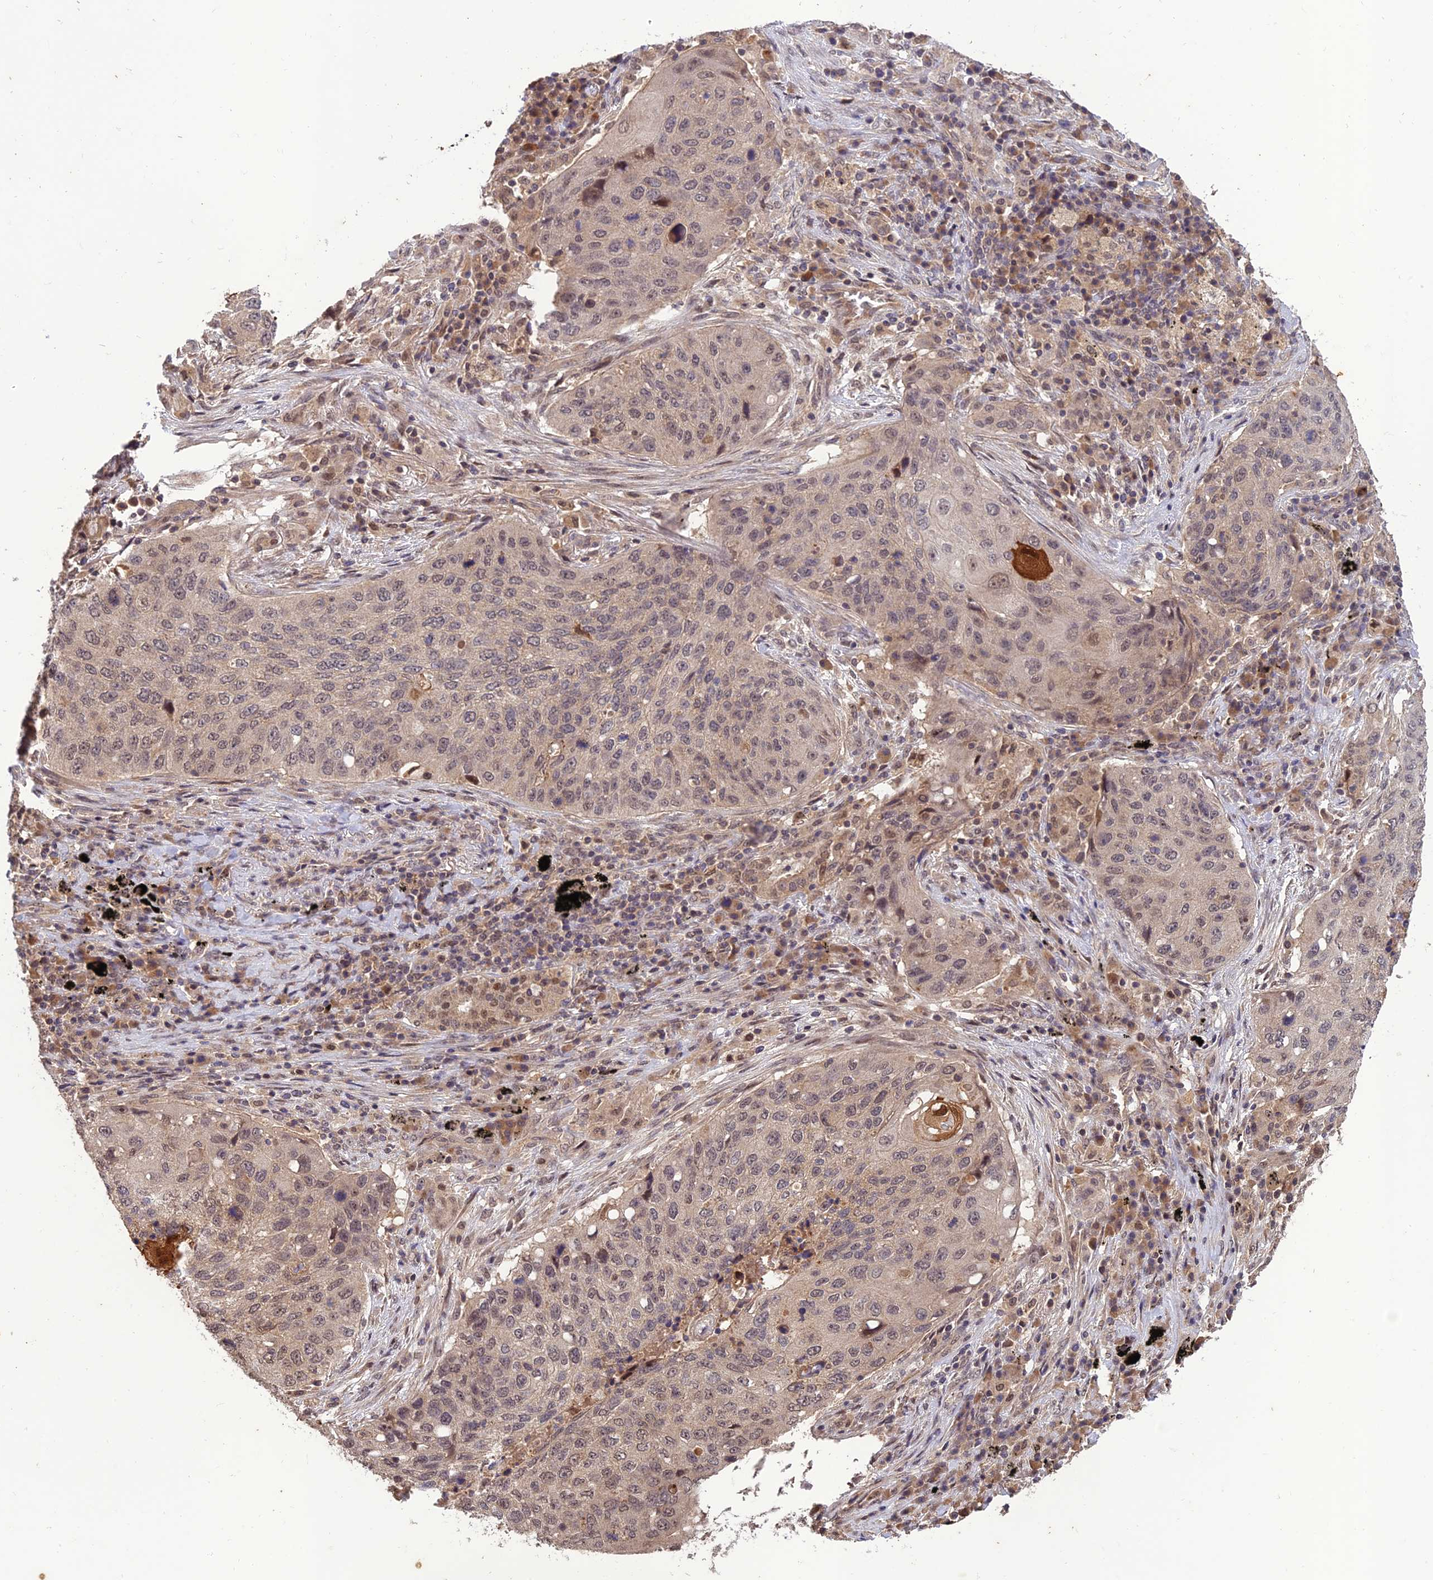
{"staining": {"intensity": "strong", "quantity": "<25%", "location": "cytoplasmic/membranous"}, "tissue": "lung cancer", "cell_type": "Tumor cells", "image_type": "cancer", "snomed": [{"axis": "morphology", "description": "Squamous cell carcinoma, NOS"}, {"axis": "topography", "description": "Lung"}], "caption": "Approximately <25% of tumor cells in human lung cancer (squamous cell carcinoma) show strong cytoplasmic/membranous protein staining as visualized by brown immunohistochemical staining.", "gene": "REV1", "patient": {"sex": "female", "age": 63}}